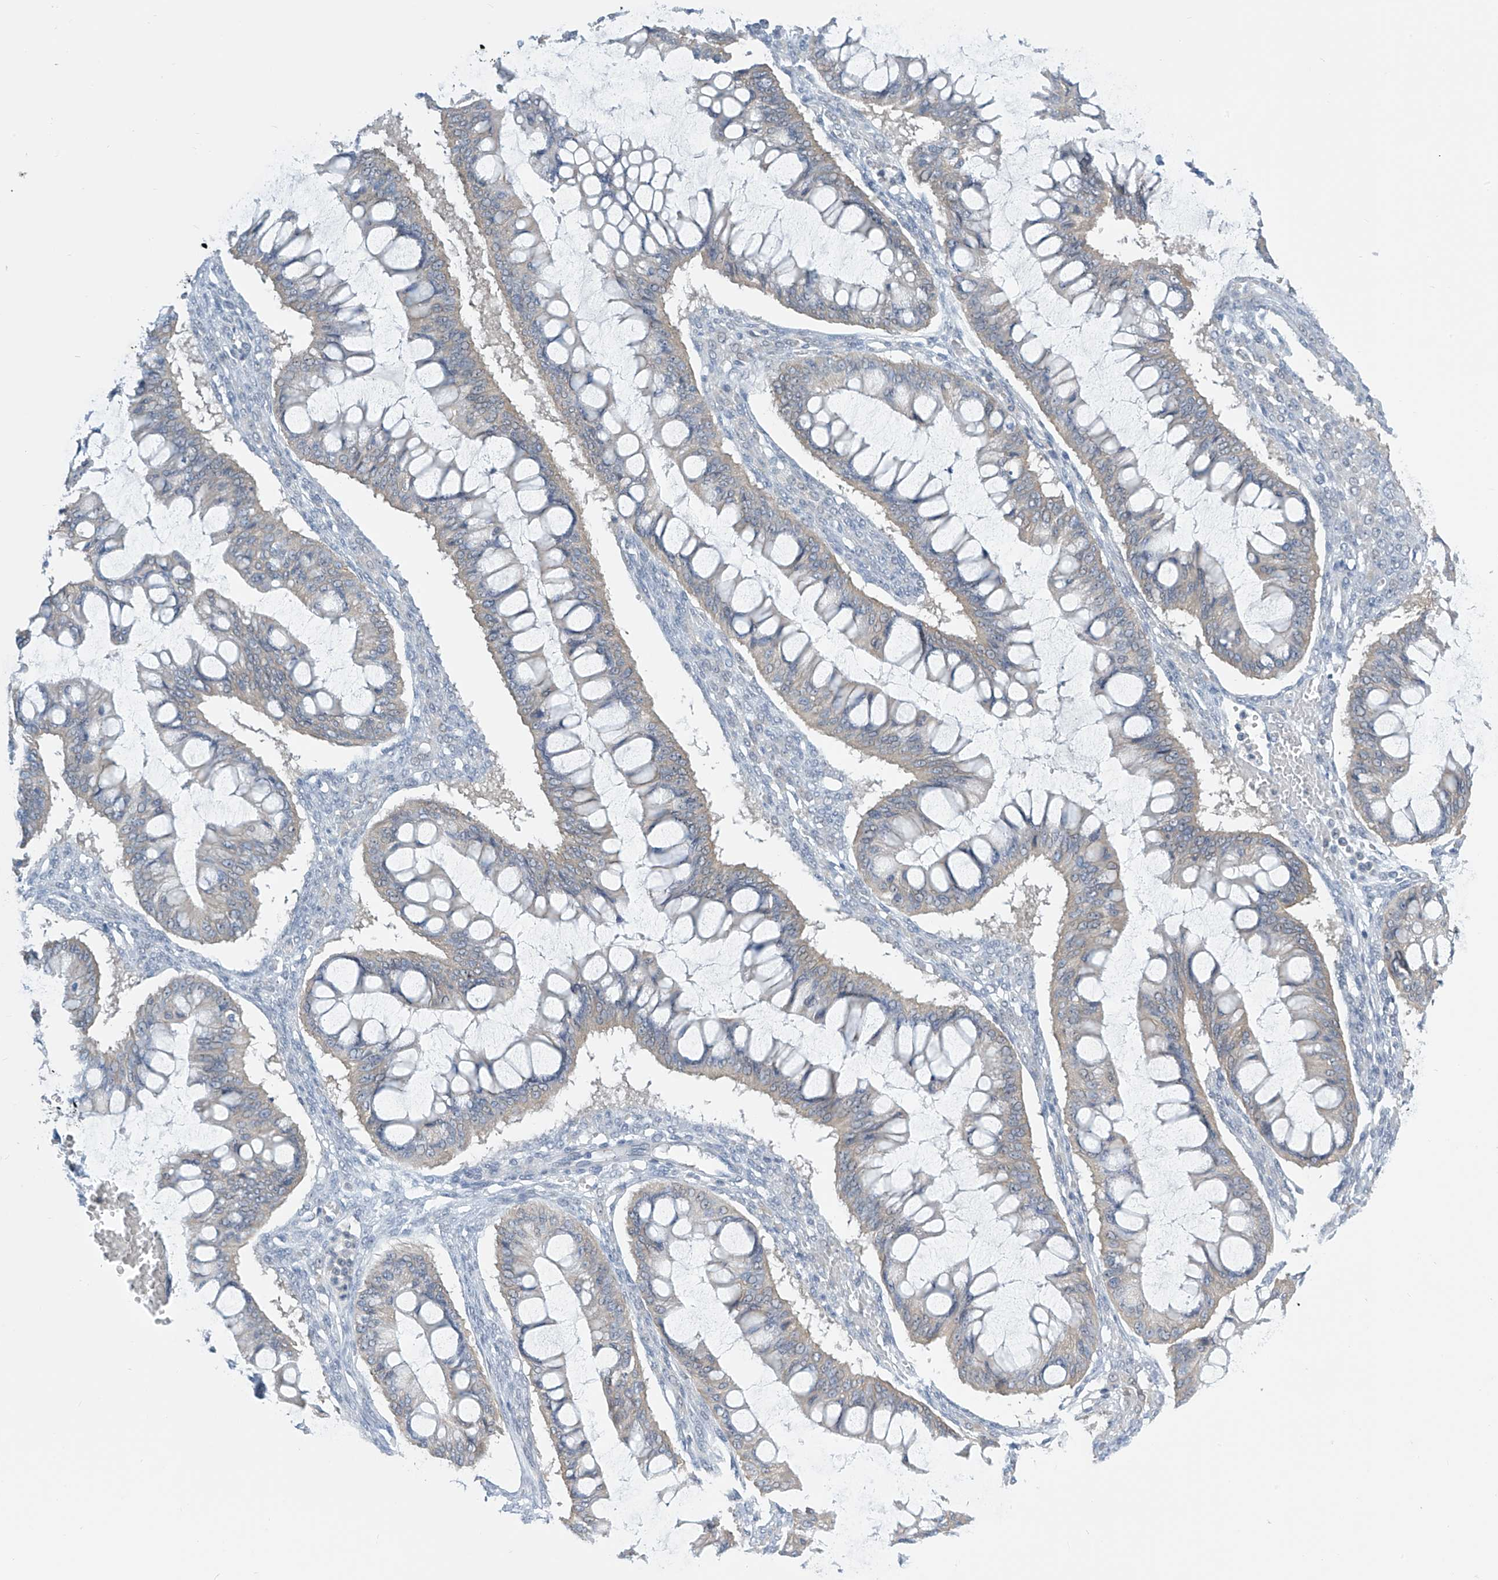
{"staining": {"intensity": "weak", "quantity": "<25%", "location": "cytoplasmic/membranous"}, "tissue": "ovarian cancer", "cell_type": "Tumor cells", "image_type": "cancer", "snomed": [{"axis": "morphology", "description": "Cystadenocarcinoma, mucinous, NOS"}, {"axis": "topography", "description": "Ovary"}], "caption": "Immunohistochemical staining of mucinous cystadenocarcinoma (ovarian) shows no significant expression in tumor cells. Brightfield microscopy of IHC stained with DAB (3,3'-diaminobenzidine) (brown) and hematoxylin (blue), captured at high magnification.", "gene": "APLF", "patient": {"sex": "female", "age": 73}}